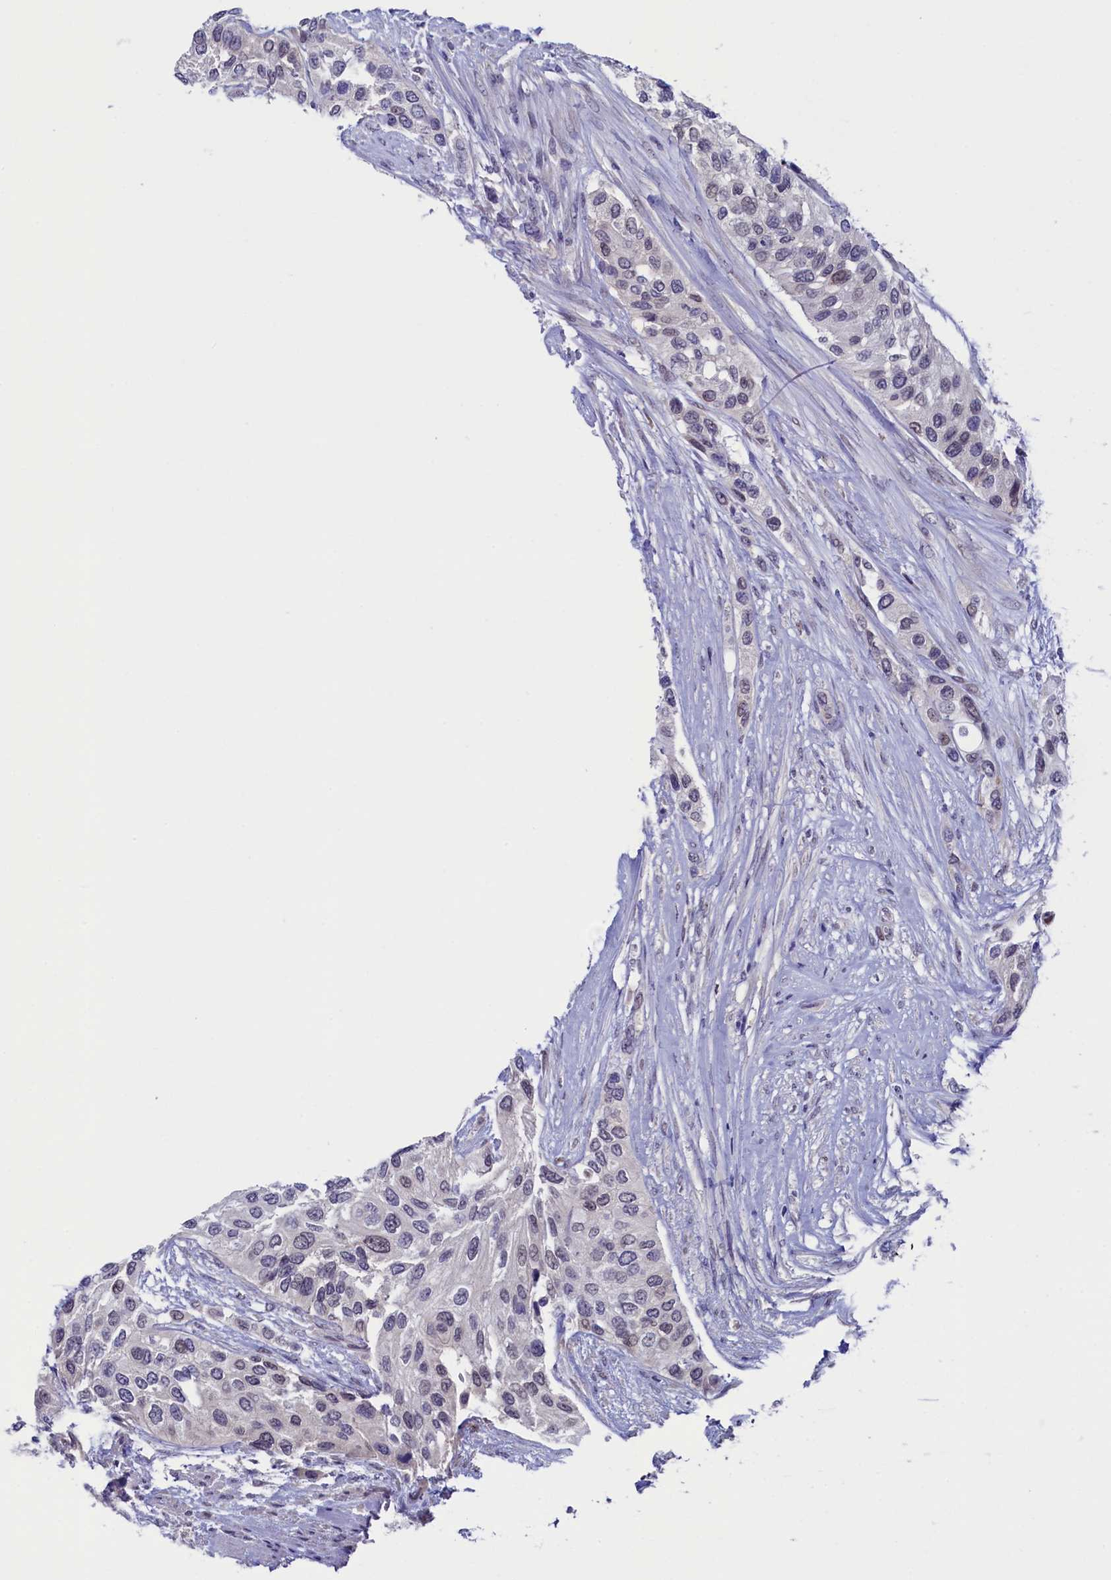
{"staining": {"intensity": "weak", "quantity": "<25%", "location": "nuclear"}, "tissue": "urothelial cancer", "cell_type": "Tumor cells", "image_type": "cancer", "snomed": [{"axis": "morphology", "description": "Normal tissue, NOS"}, {"axis": "morphology", "description": "Urothelial carcinoma, High grade"}, {"axis": "topography", "description": "Vascular tissue"}, {"axis": "topography", "description": "Urinary bladder"}], "caption": "Tumor cells show no significant expression in urothelial cancer. (DAB immunohistochemistry visualized using brightfield microscopy, high magnification).", "gene": "FLYWCH2", "patient": {"sex": "female", "age": 56}}